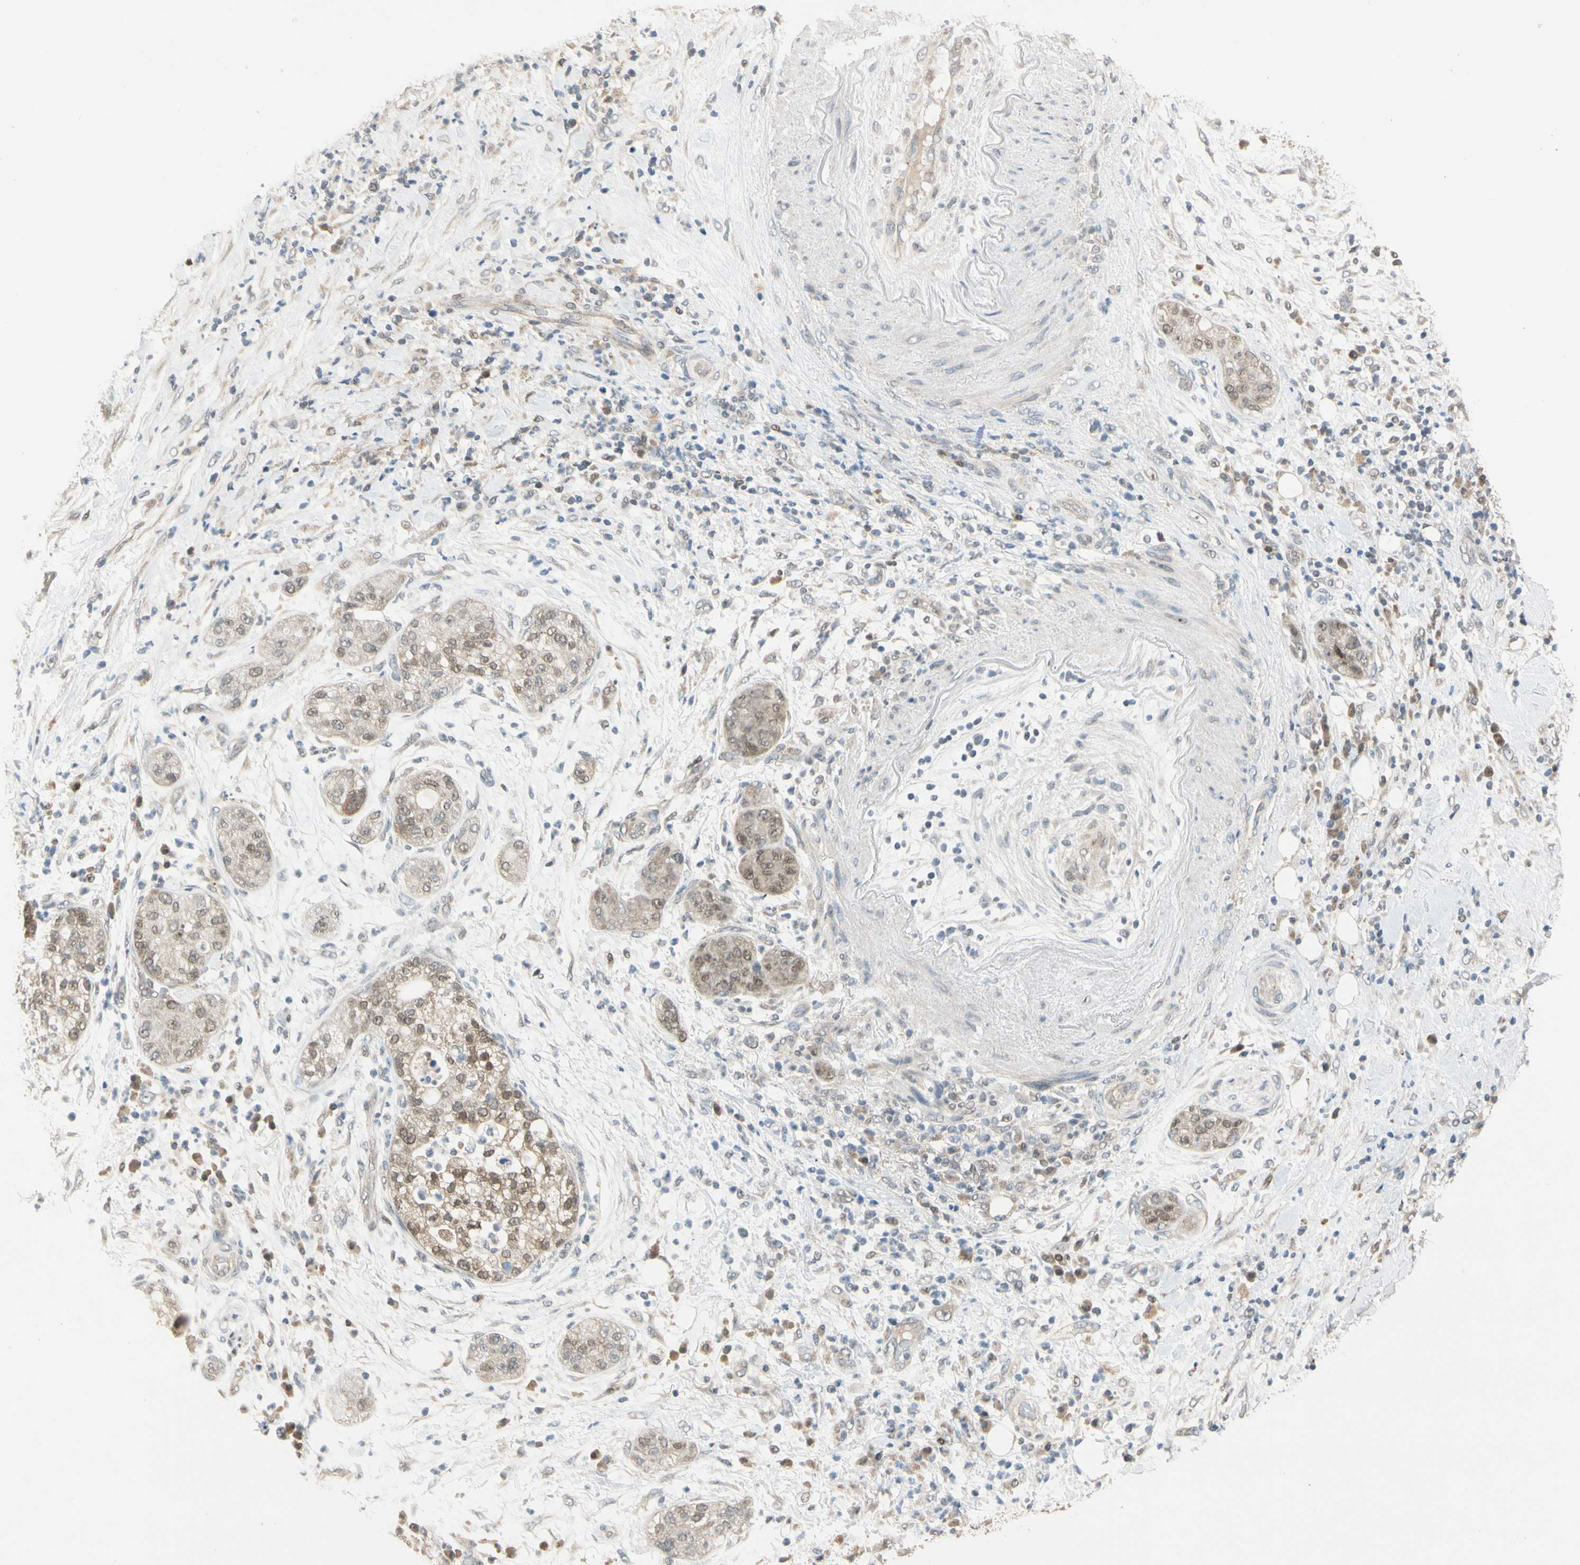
{"staining": {"intensity": "moderate", "quantity": ">75%", "location": "cytoplasmic/membranous,nuclear"}, "tissue": "pancreatic cancer", "cell_type": "Tumor cells", "image_type": "cancer", "snomed": [{"axis": "morphology", "description": "Adenocarcinoma, NOS"}, {"axis": "topography", "description": "Pancreas"}], "caption": "A photomicrograph of human pancreatic cancer stained for a protein shows moderate cytoplasmic/membranous and nuclear brown staining in tumor cells.", "gene": "RIOX2", "patient": {"sex": "female", "age": 78}}